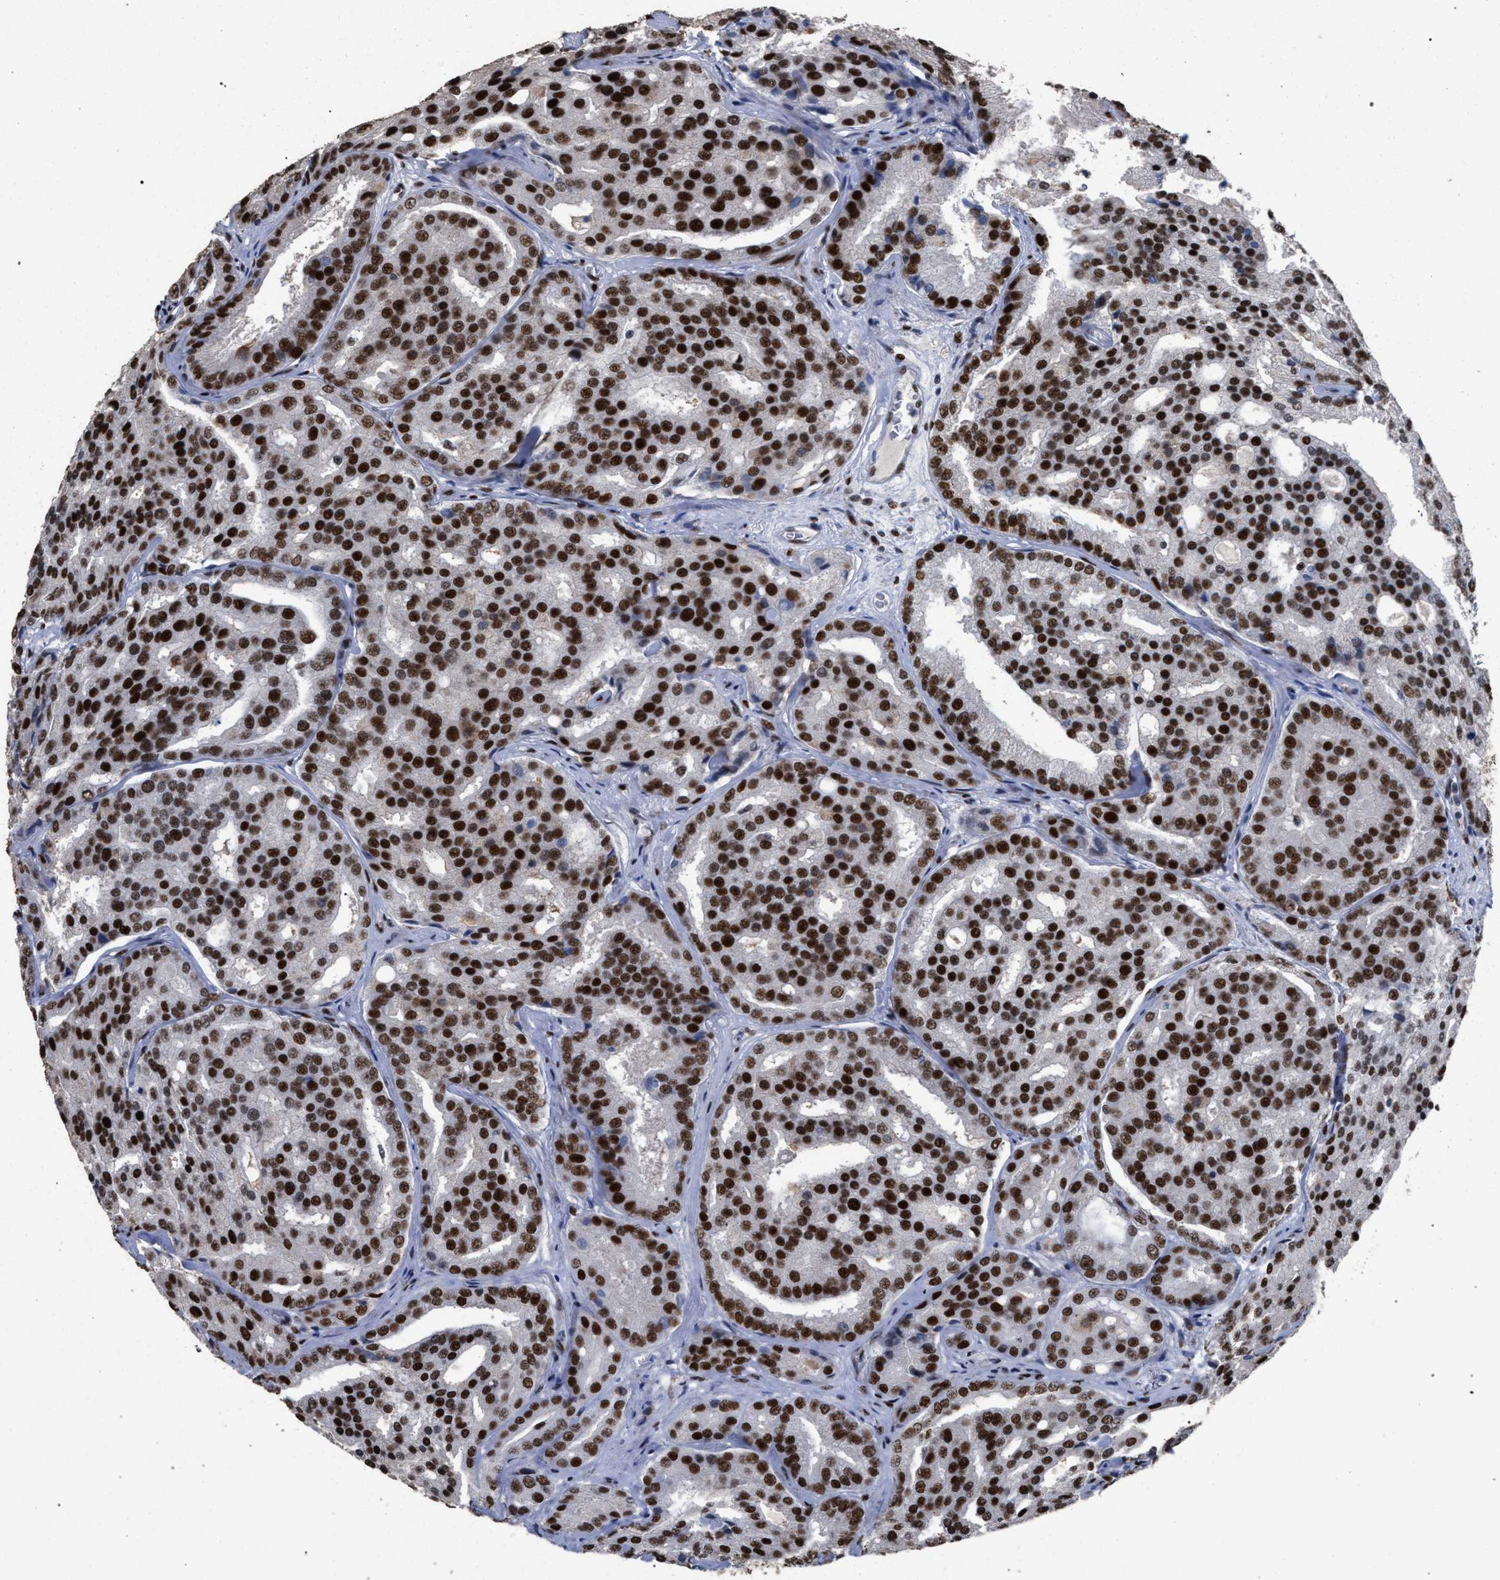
{"staining": {"intensity": "strong", "quantity": ">75%", "location": "nuclear"}, "tissue": "prostate cancer", "cell_type": "Tumor cells", "image_type": "cancer", "snomed": [{"axis": "morphology", "description": "Adenocarcinoma, High grade"}, {"axis": "topography", "description": "Prostate"}], "caption": "Human high-grade adenocarcinoma (prostate) stained with a brown dye displays strong nuclear positive staining in about >75% of tumor cells.", "gene": "TP53BP1", "patient": {"sex": "male", "age": 64}}